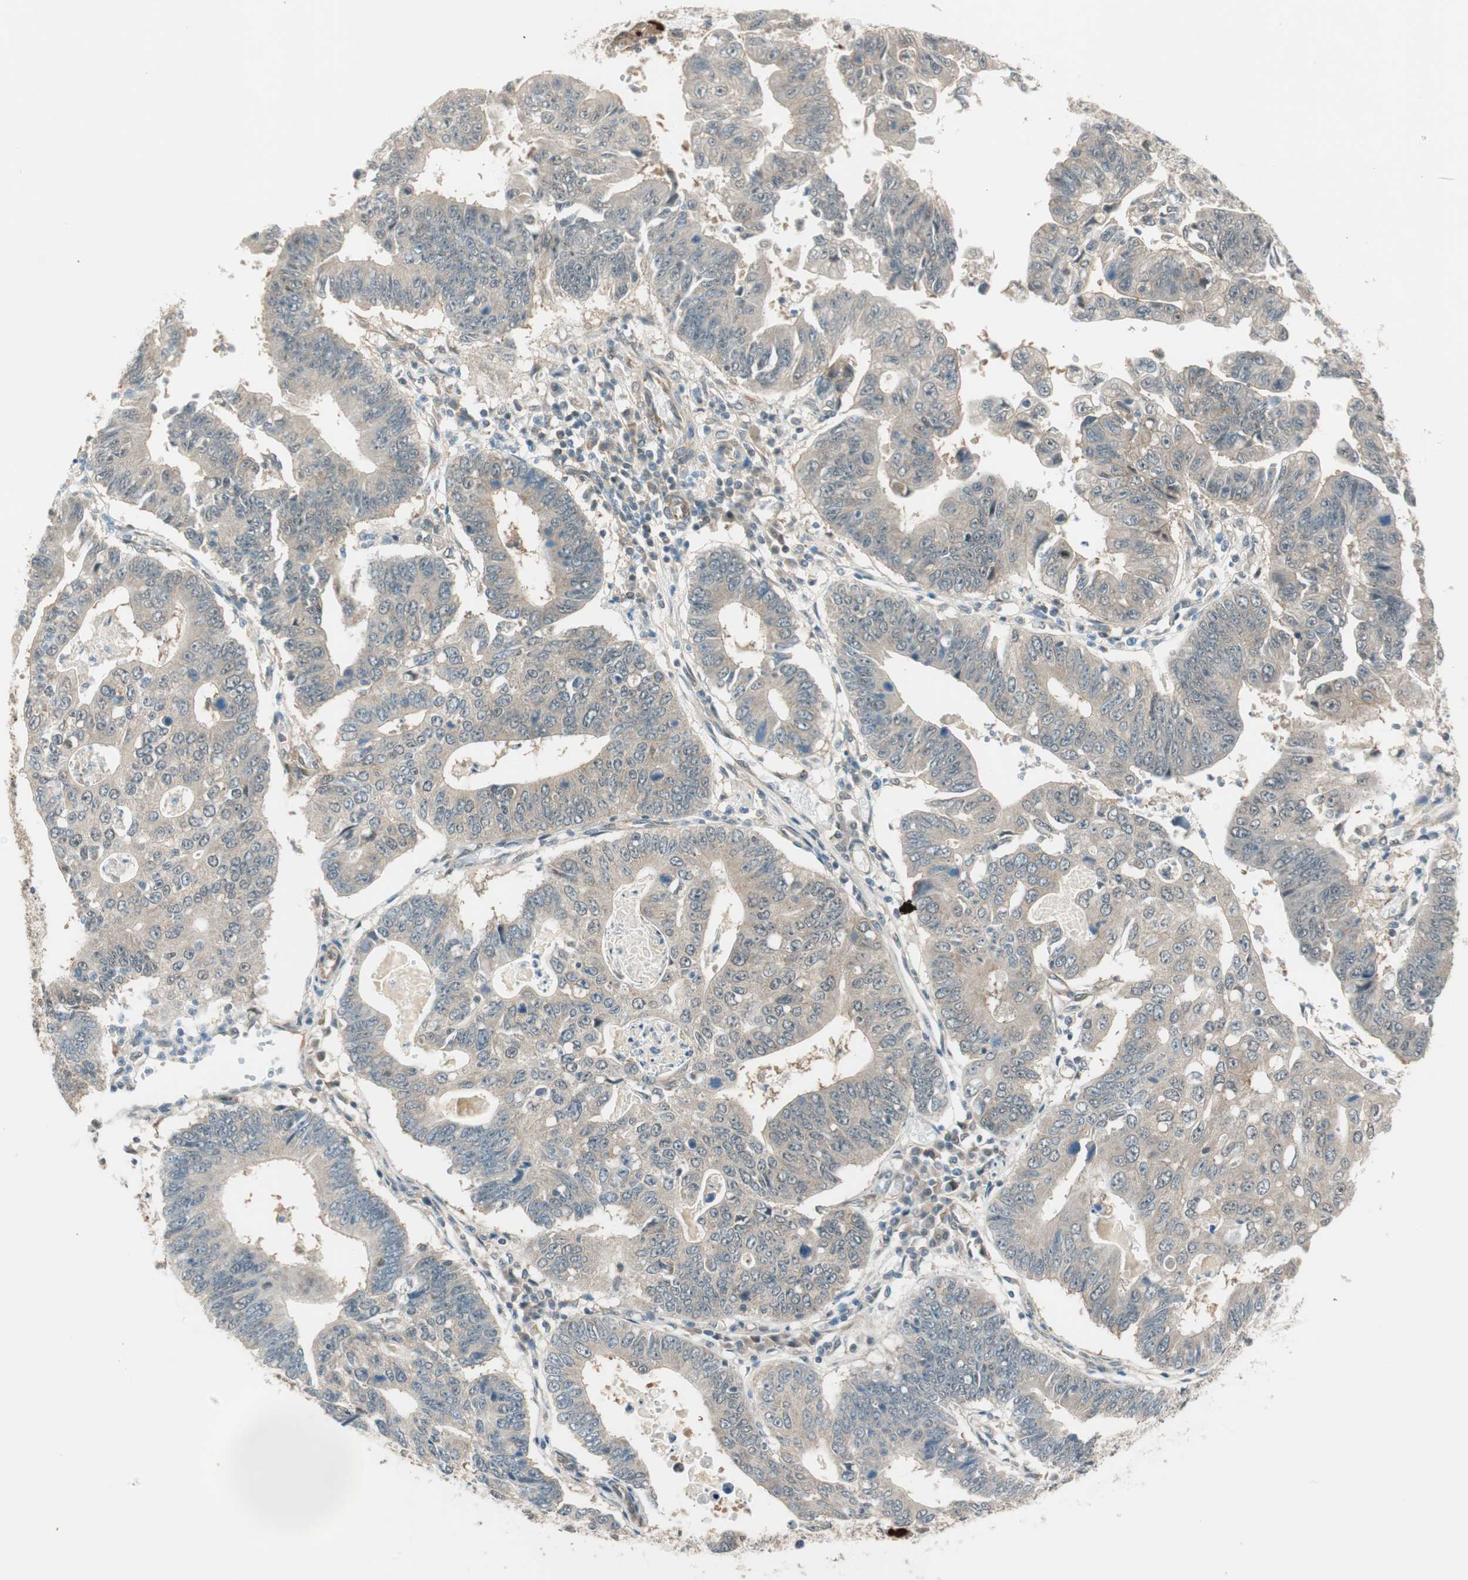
{"staining": {"intensity": "weak", "quantity": "25%-75%", "location": "cytoplasmic/membranous"}, "tissue": "stomach cancer", "cell_type": "Tumor cells", "image_type": "cancer", "snomed": [{"axis": "morphology", "description": "Adenocarcinoma, NOS"}, {"axis": "topography", "description": "Stomach"}], "caption": "Human stomach cancer stained with a protein marker demonstrates weak staining in tumor cells.", "gene": "PSMD8", "patient": {"sex": "male", "age": 59}}